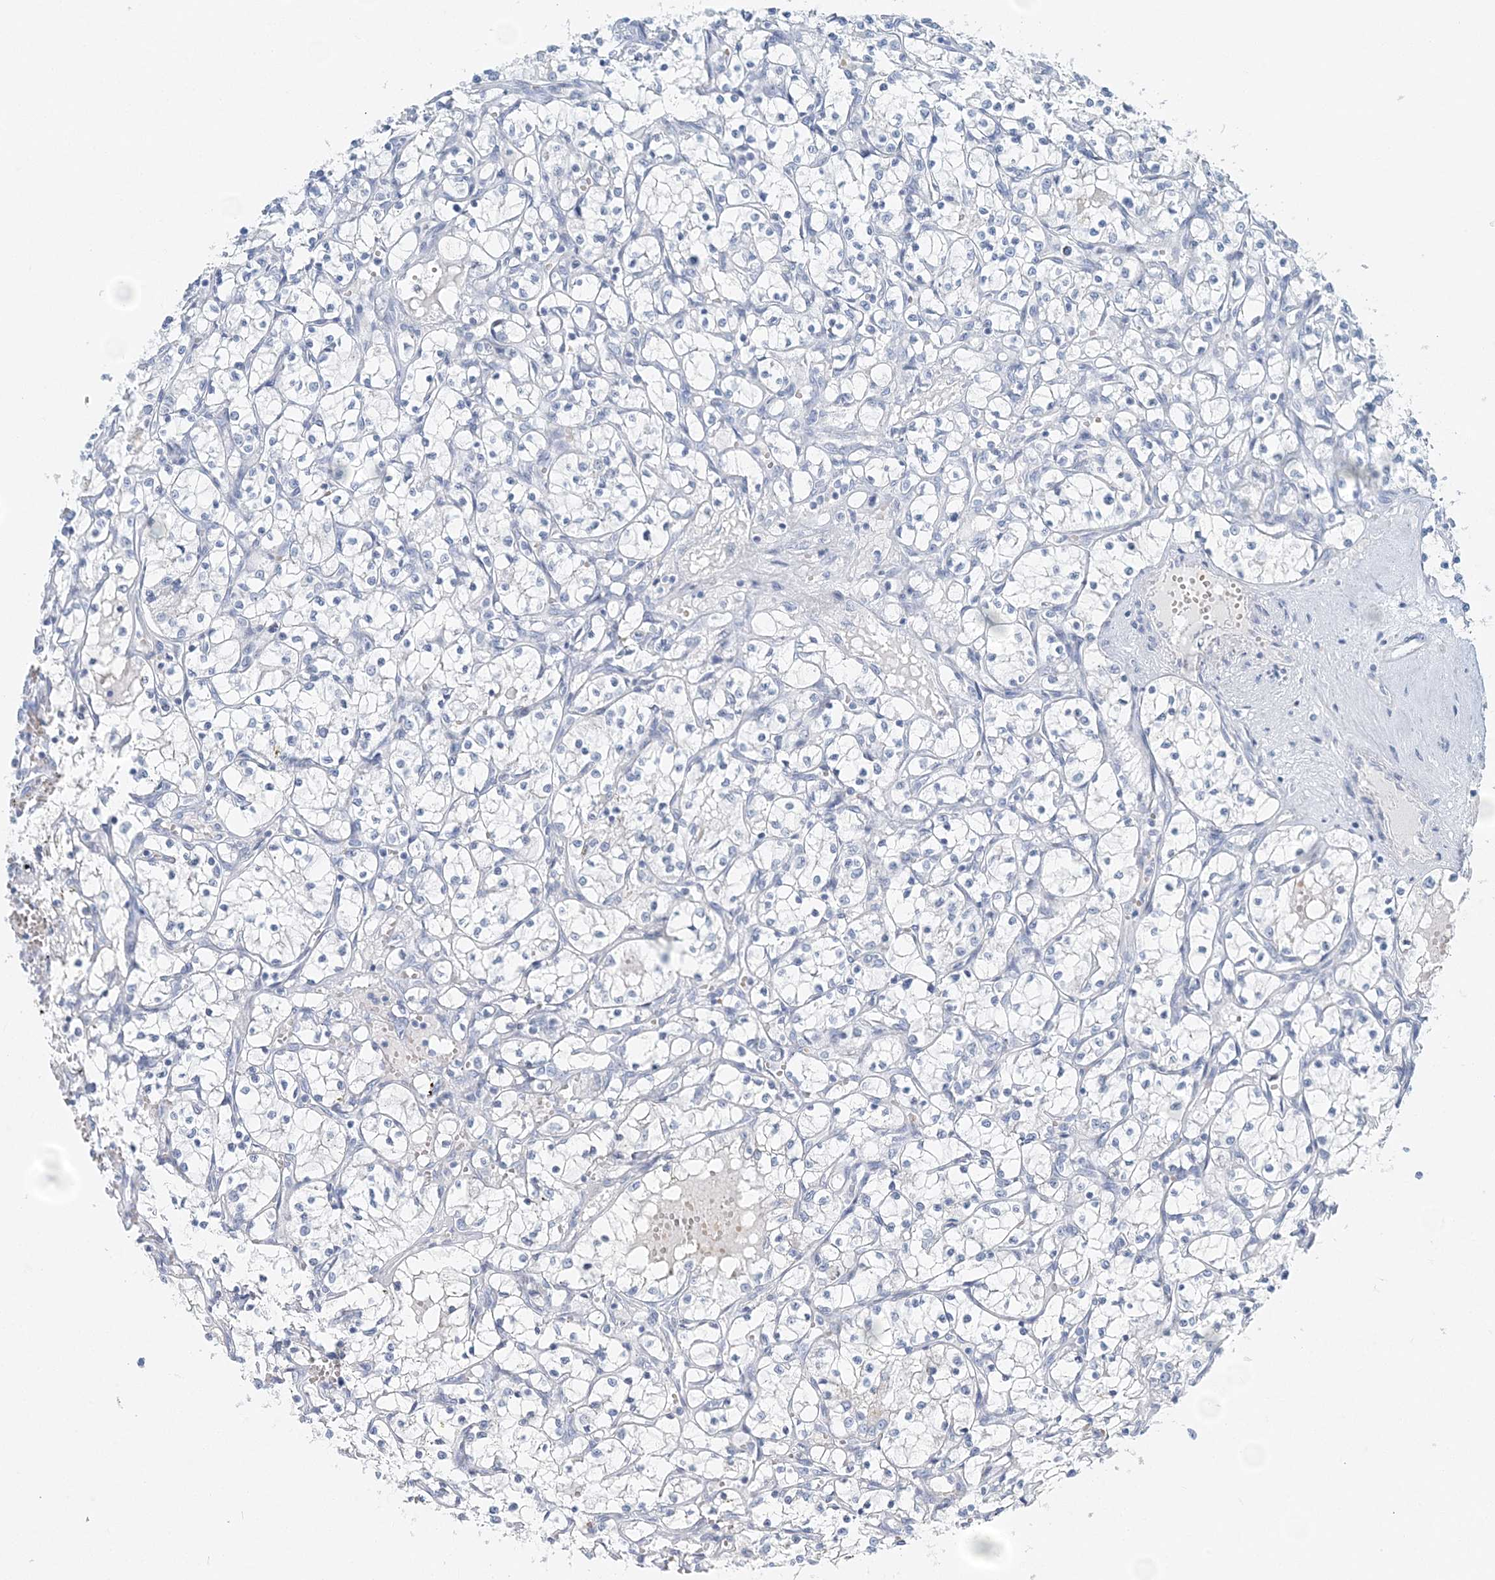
{"staining": {"intensity": "negative", "quantity": "none", "location": "none"}, "tissue": "renal cancer", "cell_type": "Tumor cells", "image_type": "cancer", "snomed": [{"axis": "morphology", "description": "Adenocarcinoma, NOS"}, {"axis": "topography", "description": "Kidney"}], "caption": "High magnification brightfield microscopy of renal adenocarcinoma stained with DAB (brown) and counterstained with hematoxylin (blue): tumor cells show no significant expression.", "gene": "VILL", "patient": {"sex": "female", "age": 69}}